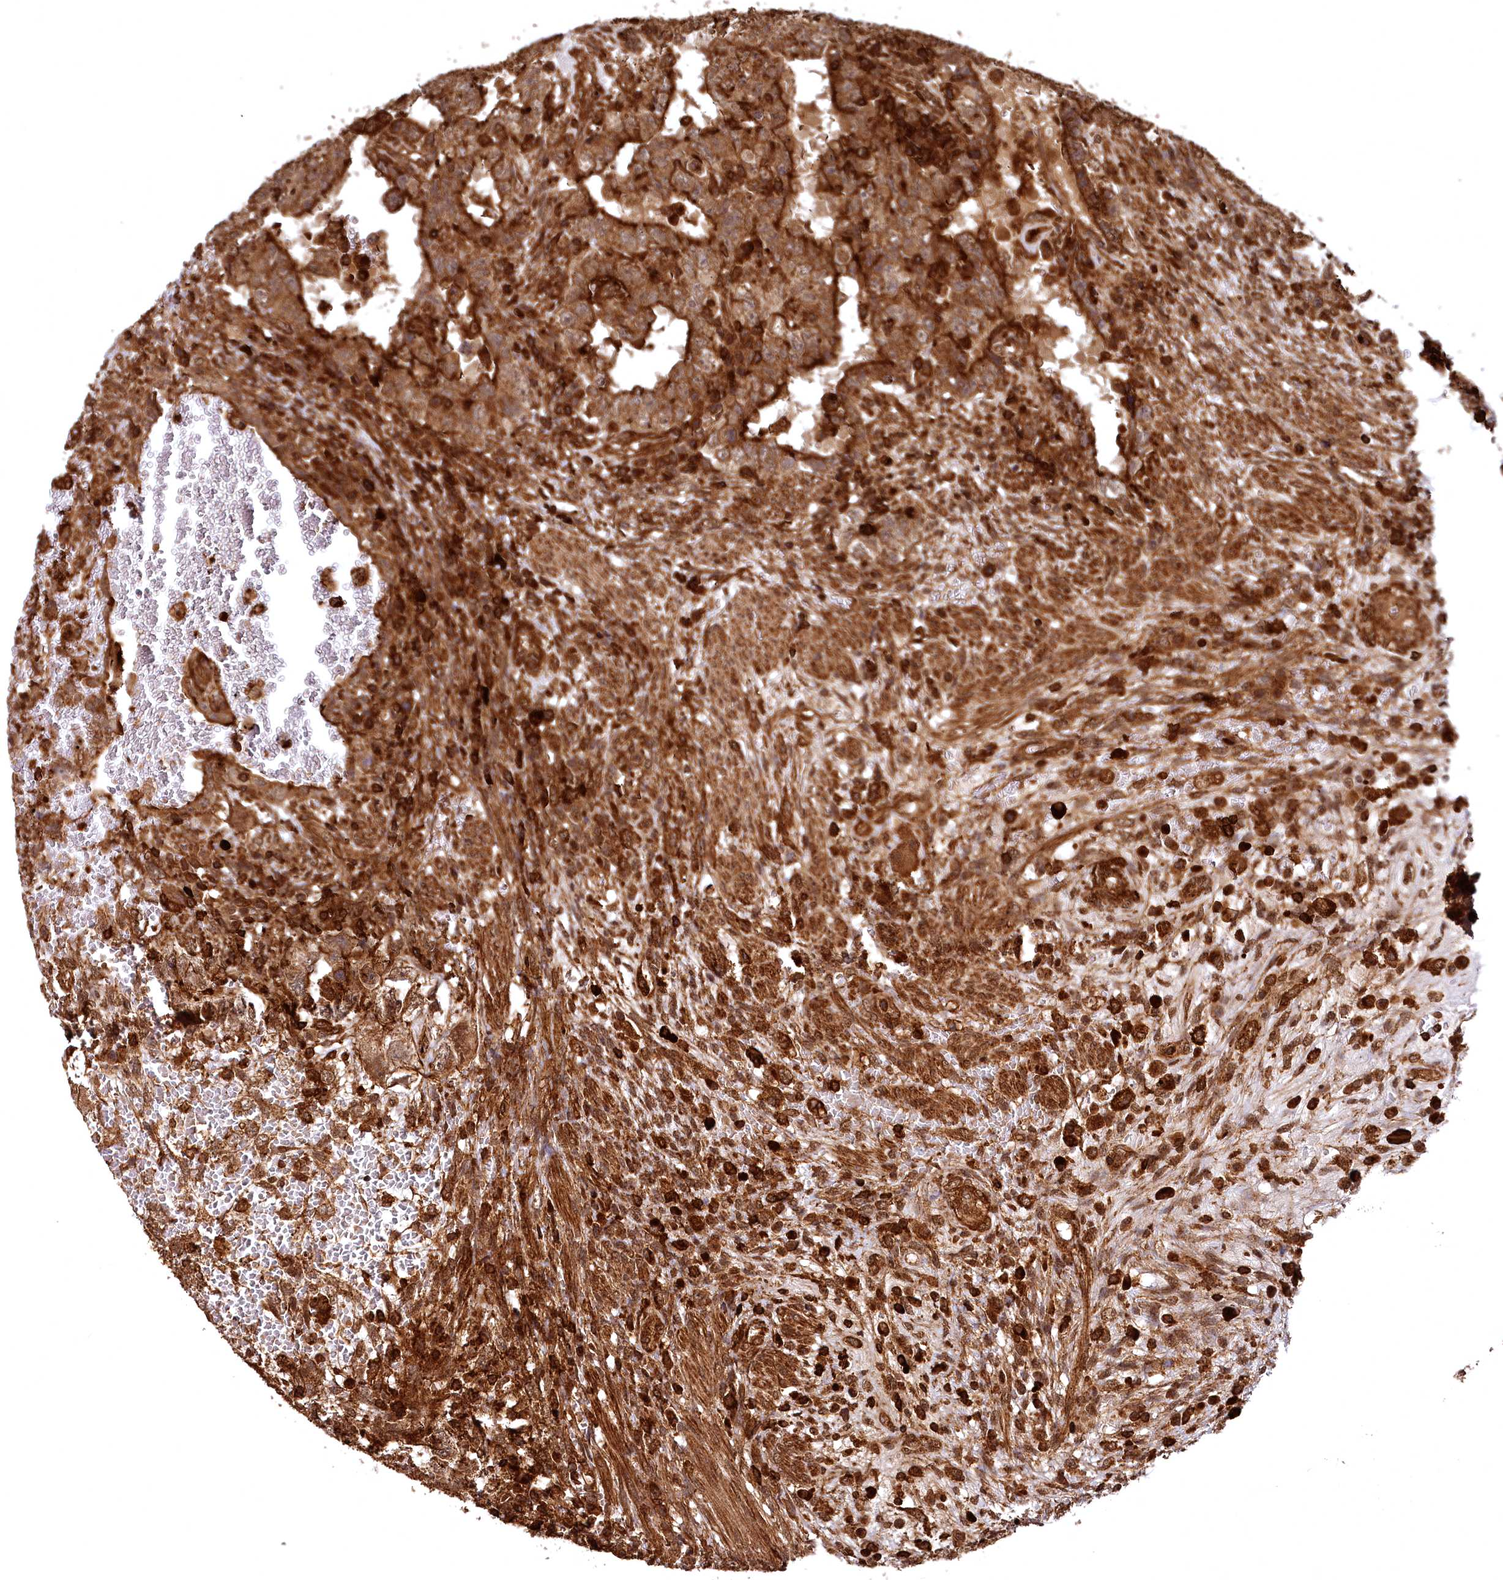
{"staining": {"intensity": "strong", "quantity": ">75%", "location": "cytoplasmic/membranous"}, "tissue": "testis cancer", "cell_type": "Tumor cells", "image_type": "cancer", "snomed": [{"axis": "morphology", "description": "Carcinoma, Embryonal, NOS"}, {"axis": "topography", "description": "Testis"}], "caption": "Tumor cells reveal high levels of strong cytoplasmic/membranous expression in about >75% of cells in human testis embryonal carcinoma.", "gene": "STUB1", "patient": {"sex": "male", "age": 26}}